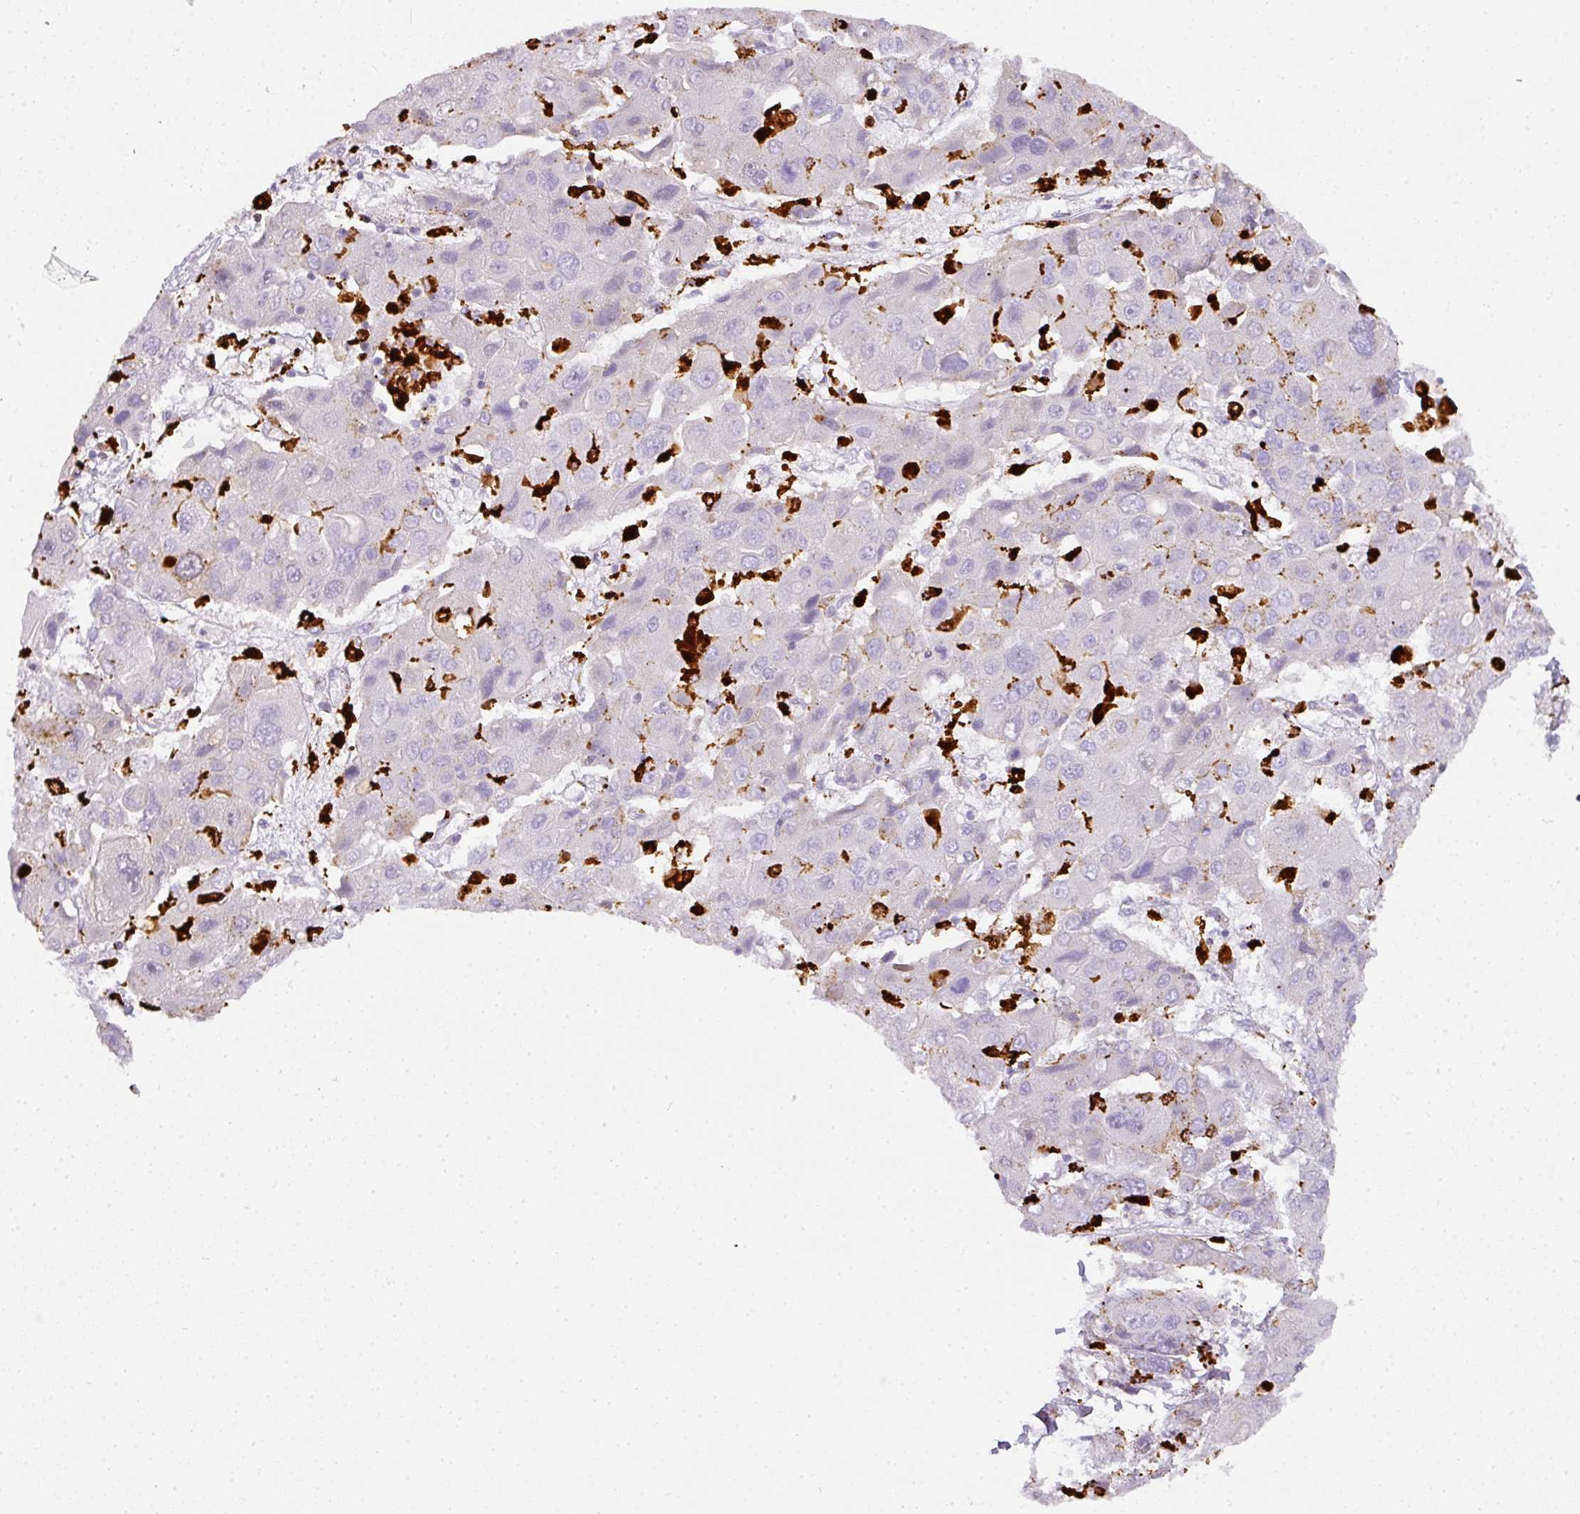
{"staining": {"intensity": "negative", "quantity": "none", "location": "none"}, "tissue": "liver cancer", "cell_type": "Tumor cells", "image_type": "cancer", "snomed": [{"axis": "morphology", "description": "Cholangiocarcinoma"}, {"axis": "topography", "description": "Liver"}], "caption": "Immunohistochemical staining of human liver cholangiocarcinoma demonstrates no significant positivity in tumor cells. (Immunohistochemistry, brightfield microscopy, high magnification).", "gene": "MMACHC", "patient": {"sex": "male", "age": 67}}